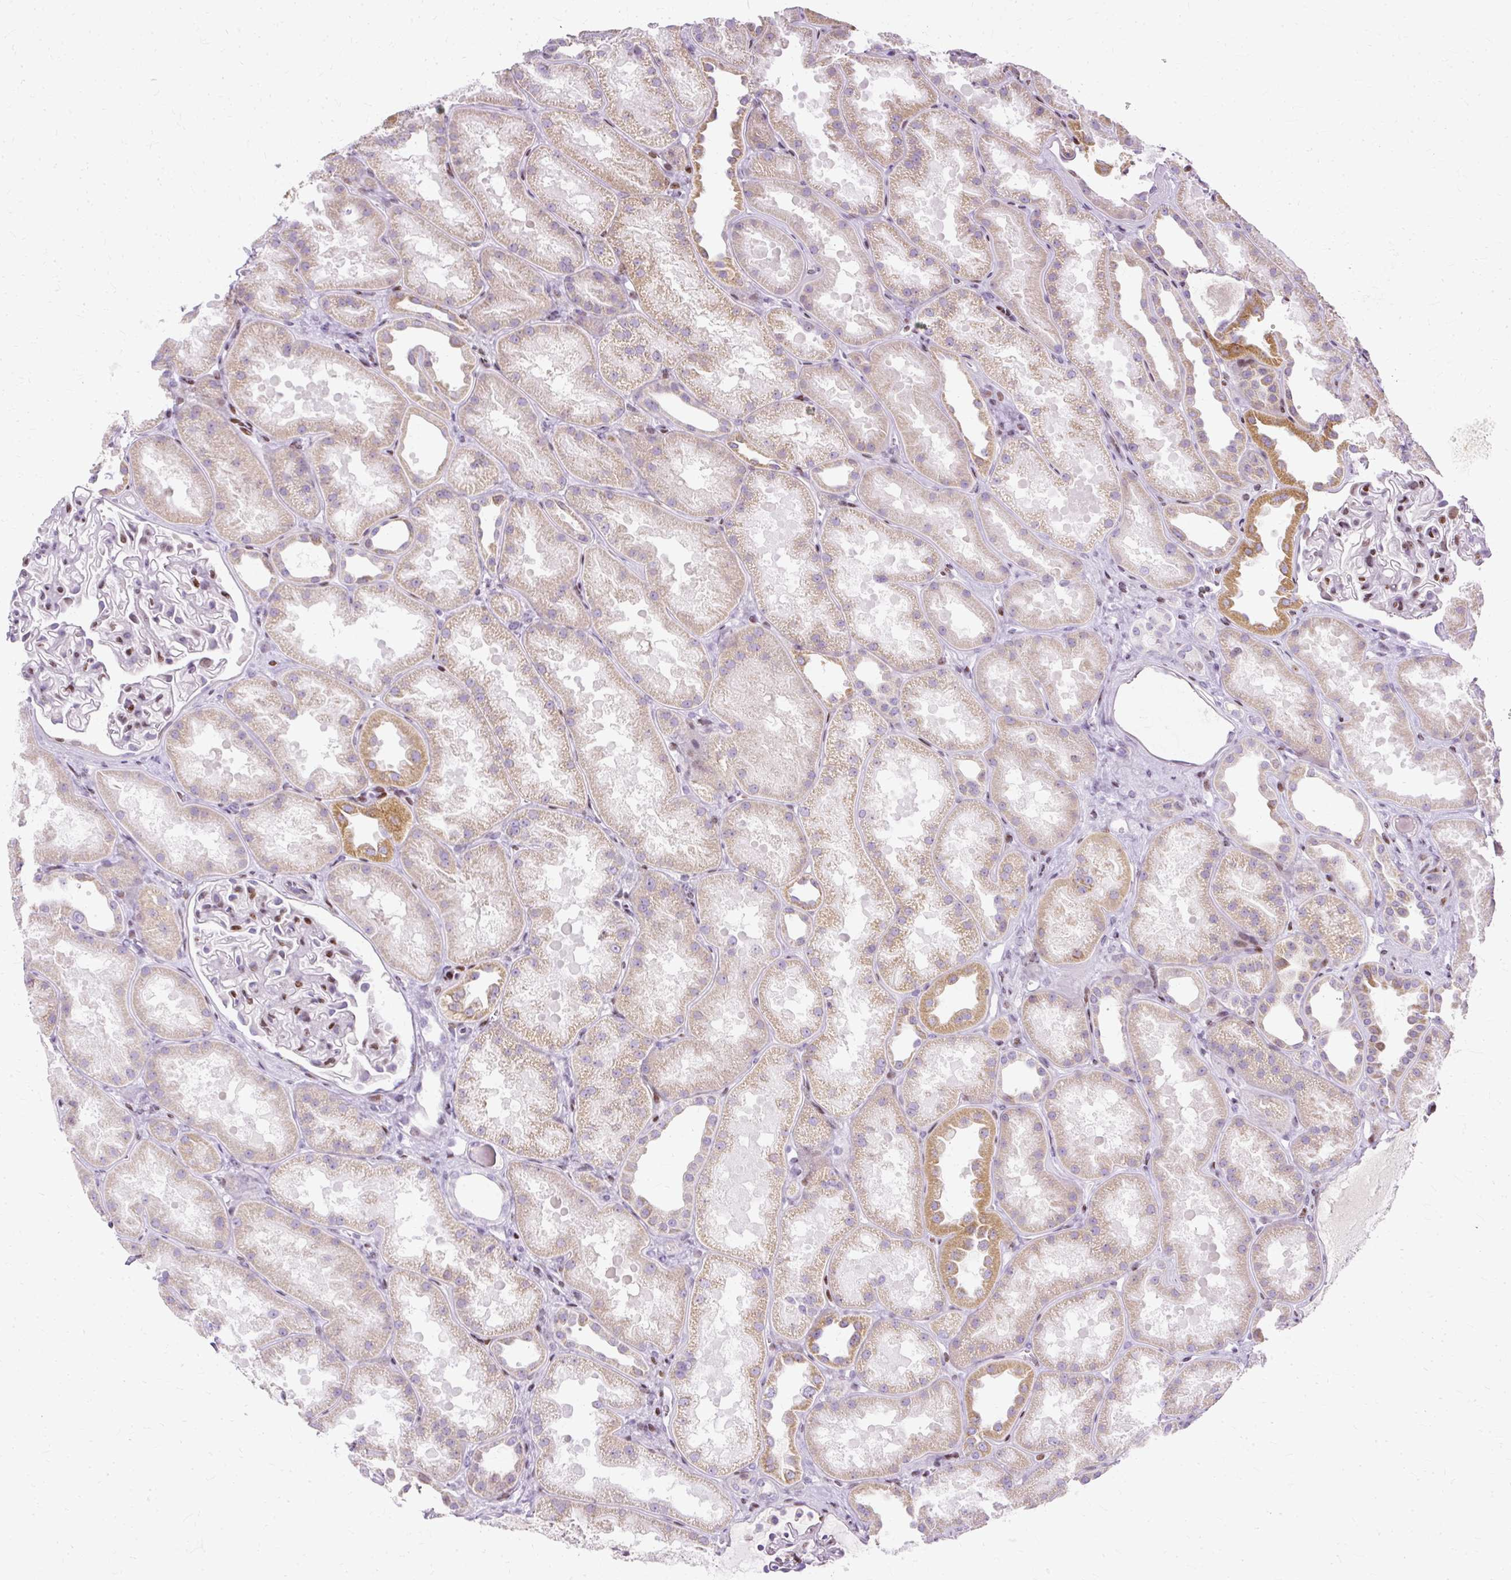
{"staining": {"intensity": "moderate", "quantity": "25%-75%", "location": "nuclear"}, "tissue": "kidney", "cell_type": "Cells in glomeruli", "image_type": "normal", "snomed": [{"axis": "morphology", "description": "Normal tissue, NOS"}, {"axis": "topography", "description": "Kidney"}], "caption": "Immunohistochemistry (IHC) staining of unremarkable kidney, which shows medium levels of moderate nuclear expression in approximately 25%-75% of cells in glomeruli indicating moderate nuclear protein positivity. The staining was performed using DAB (3,3'-diaminobenzidine) (brown) for protein detection and nuclei were counterstained in hematoxylin (blue).", "gene": "TMEM177", "patient": {"sex": "male", "age": 61}}